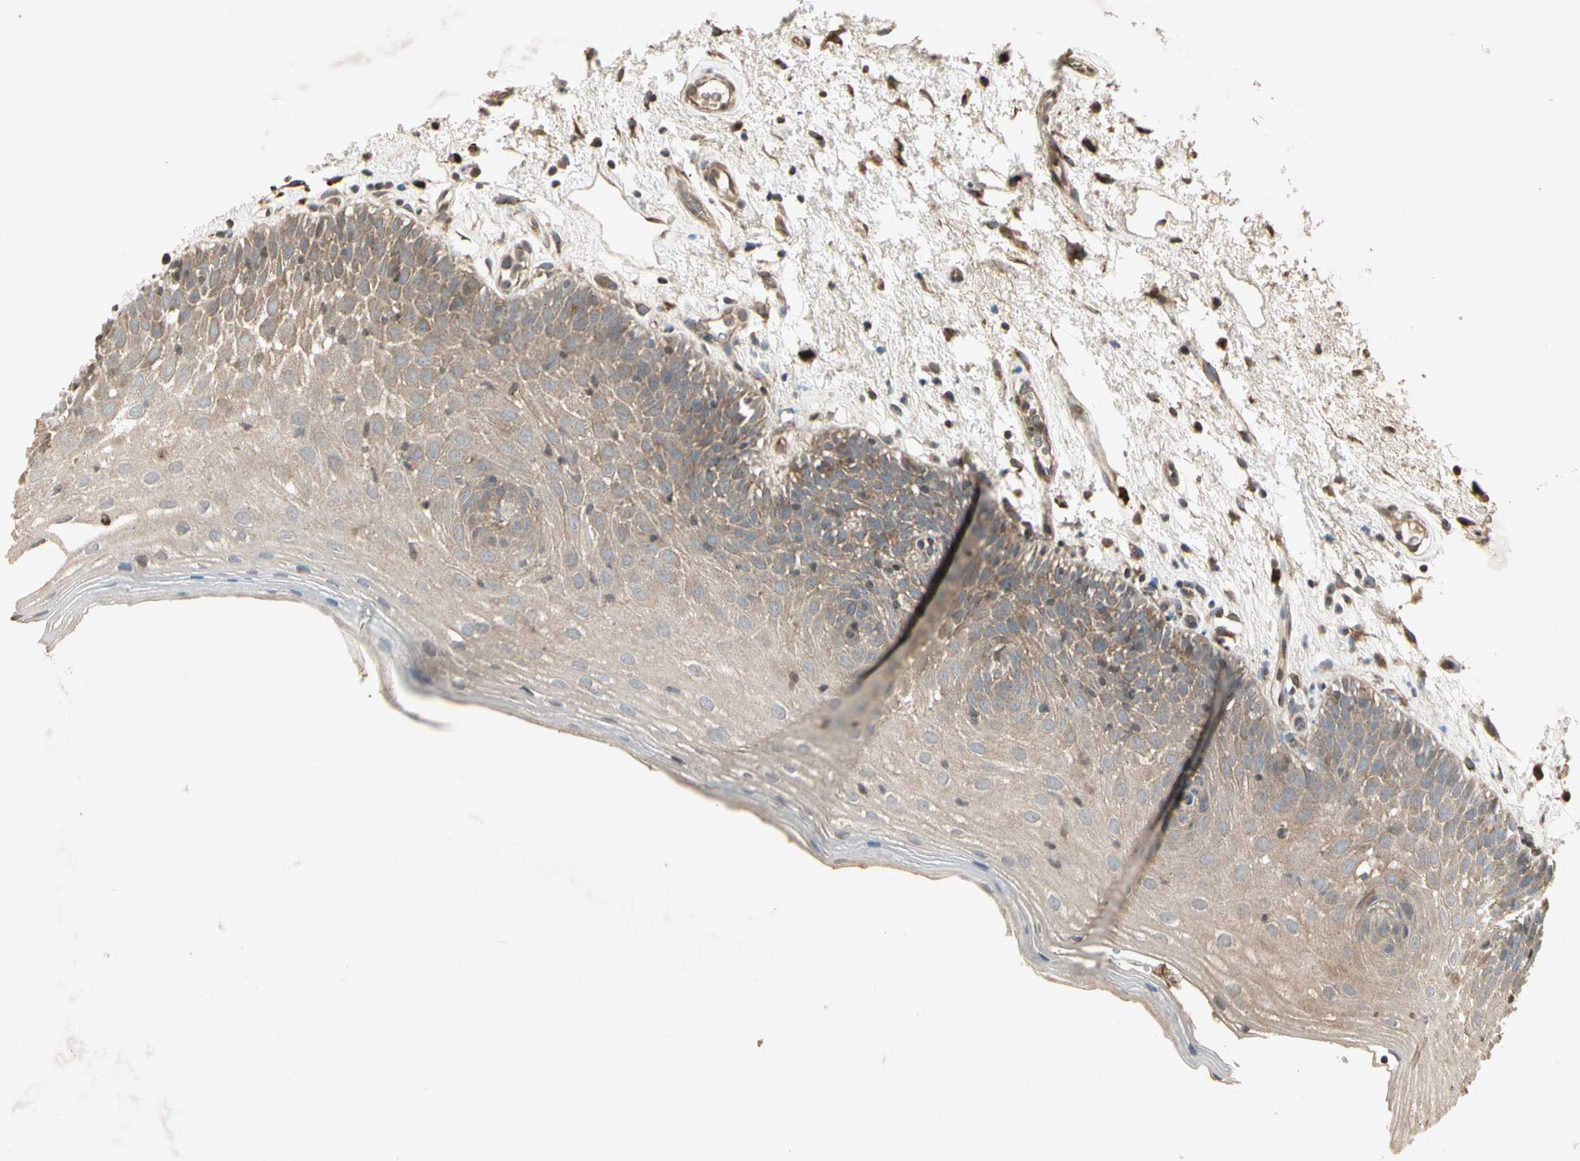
{"staining": {"intensity": "weak", "quantity": ">75%", "location": "cytoplasmic/membranous"}, "tissue": "oral mucosa", "cell_type": "Squamous epithelial cells", "image_type": "normal", "snomed": [{"axis": "morphology", "description": "Normal tissue, NOS"}, {"axis": "morphology", "description": "Squamous cell carcinoma, NOS"}, {"axis": "topography", "description": "Skeletal muscle"}, {"axis": "topography", "description": "Oral tissue"}], "caption": "Brown immunohistochemical staining in benign human oral mucosa reveals weak cytoplasmic/membranous expression in about >75% of squamous epithelial cells. The staining was performed using DAB, with brown indicating positive protein expression. Nuclei are stained blue with hematoxylin.", "gene": "TEK", "patient": {"sex": "male", "age": 71}}